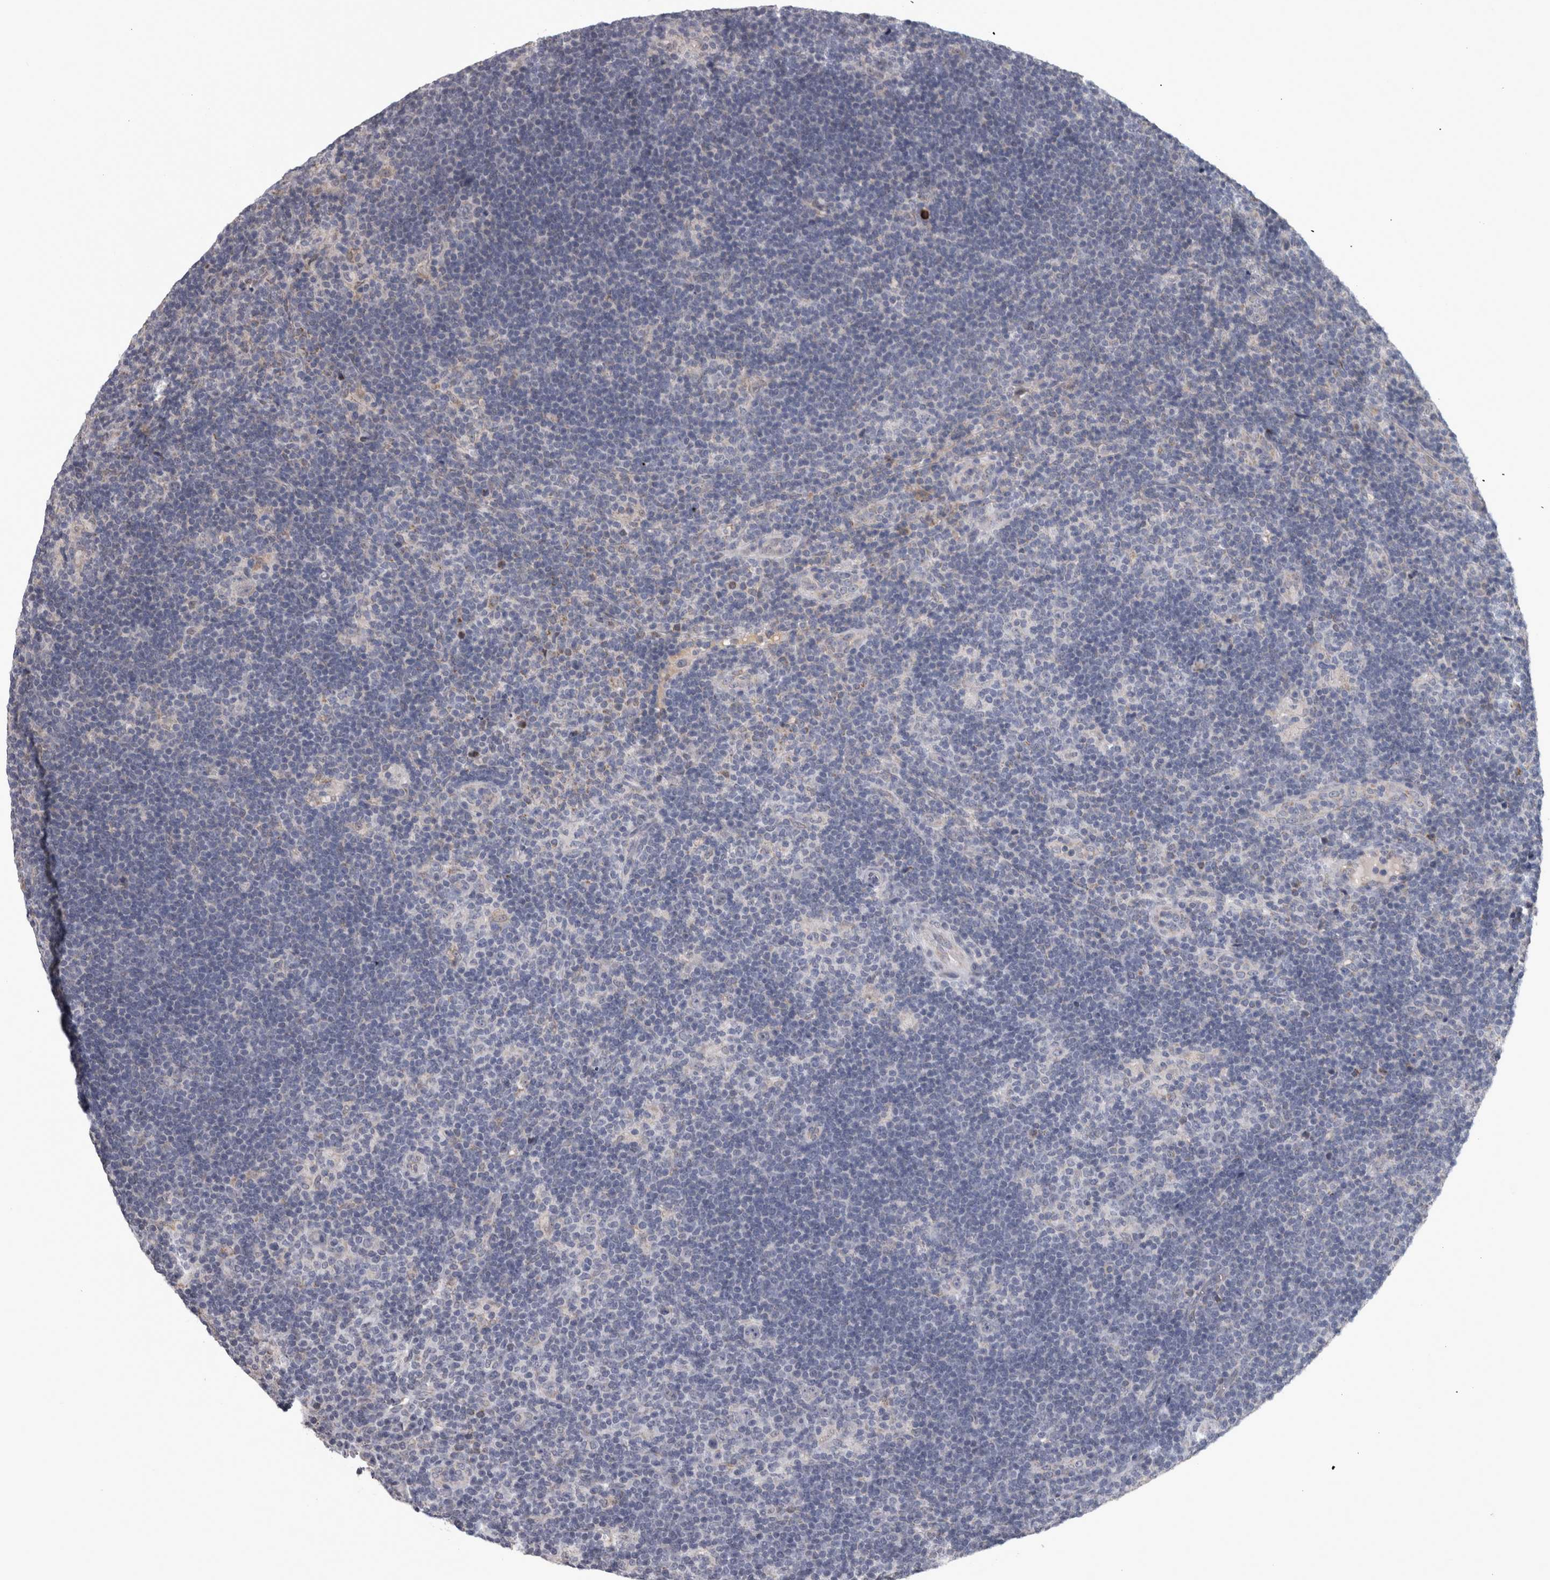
{"staining": {"intensity": "negative", "quantity": "none", "location": "none"}, "tissue": "lymphoma", "cell_type": "Tumor cells", "image_type": "cancer", "snomed": [{"axis": "morphology", "description": "Hodgkin's disease, NOS"}, {"axis": "topography", "description": "Lymph node"}], "caption": "Immunohistochemistry (IHC) histopathology image of Hodgkin's disease stained for a protein (brown), which displays no expression in tumor cells.", "gene": "DBT", "patient": {"sex": "female", "age": 57}}